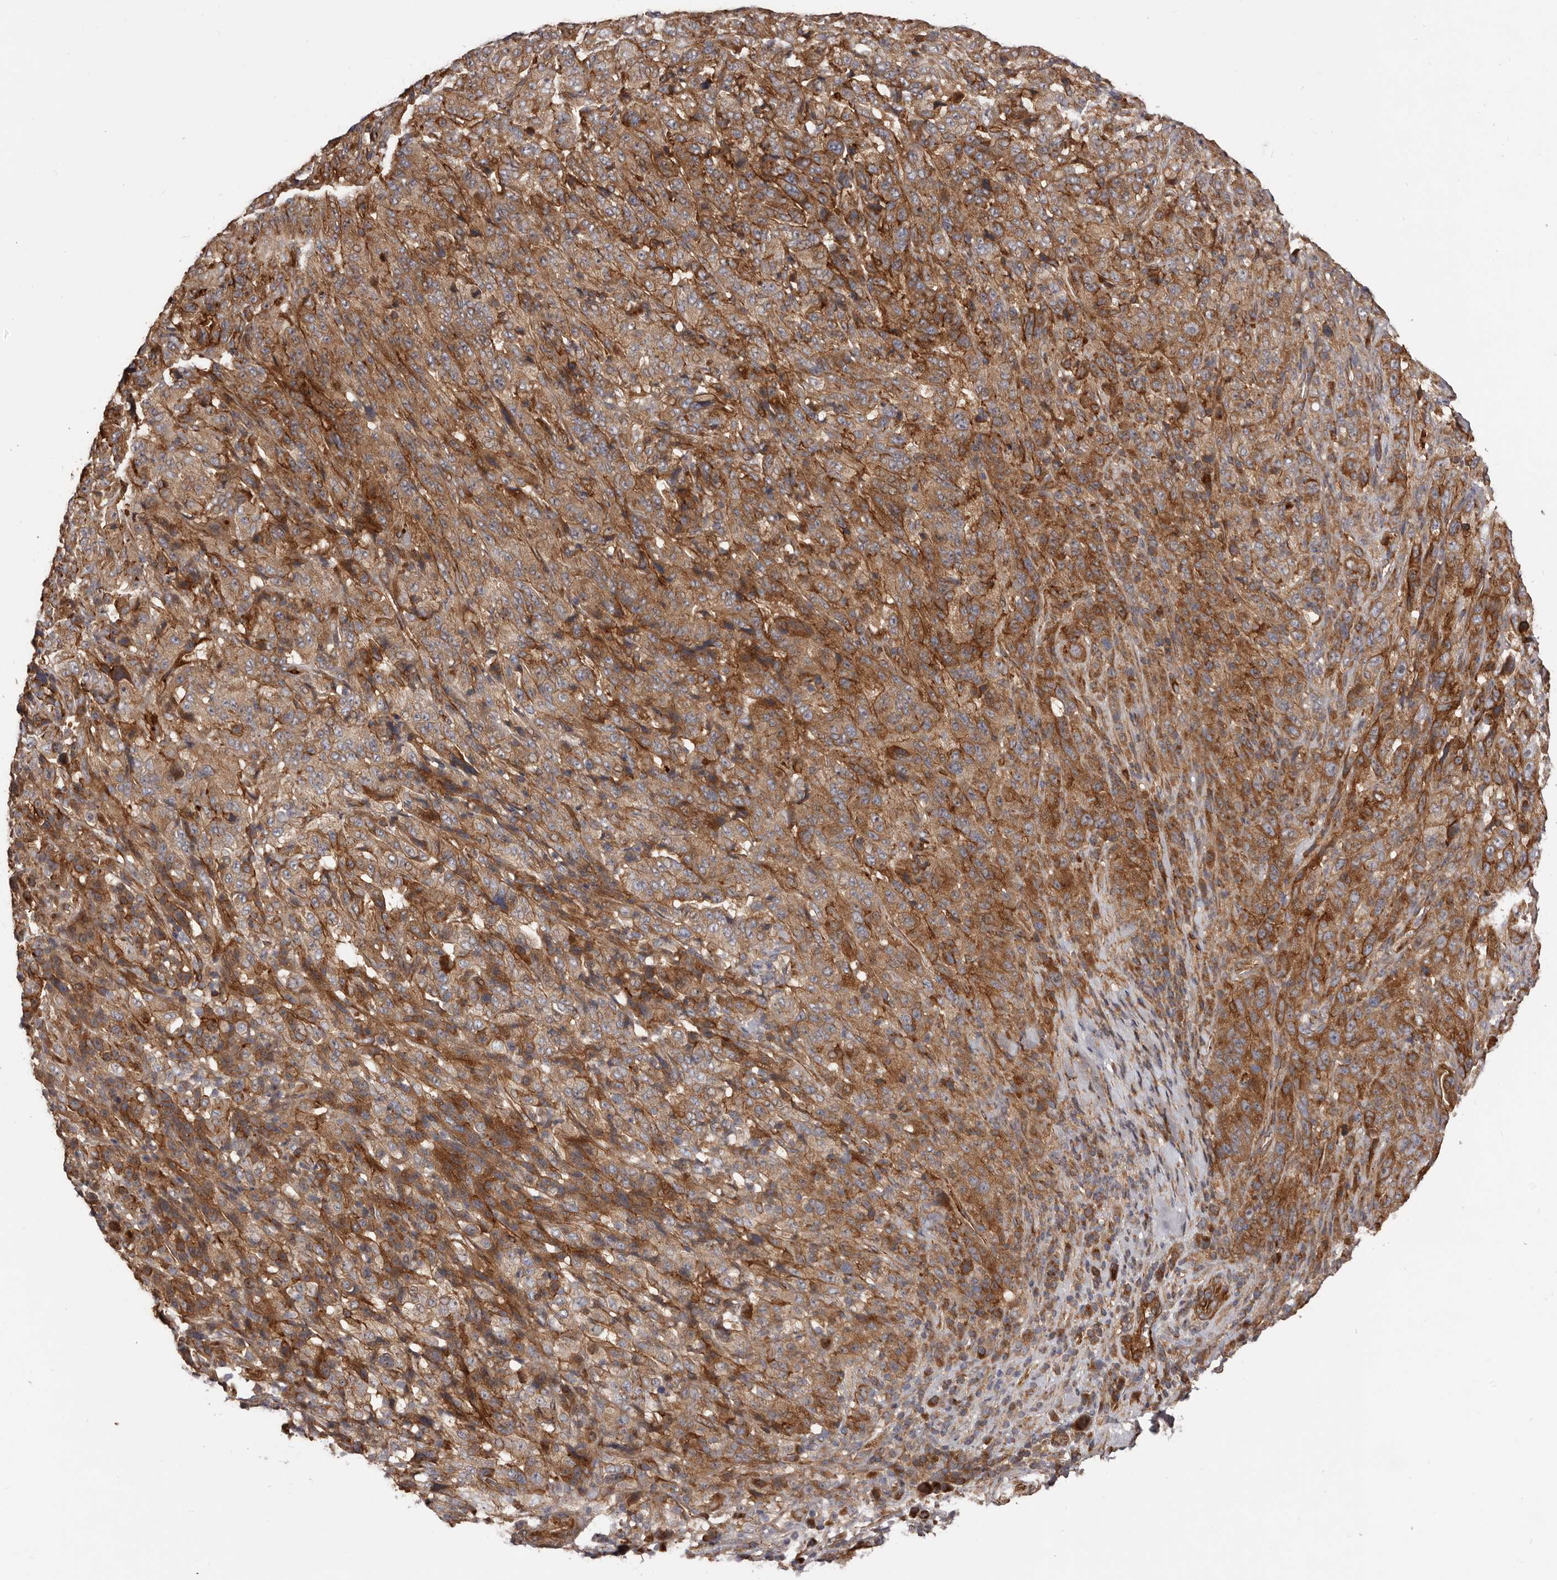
{"staining": {"intensity": "moderate", "quantity": ">75%", "location": "cytoplasmic/membranous"}, "tissue": "pancreatic cancer", "cell_type": "Tumor cells", "image_type": "cancer", "snomed": [{"axis": "morphology", "description": "Adenocarcinoma, NOS"}, {"axis": "topography", "description": "Pancreas"}], "caption": "Immunohistochemical staining of pancreatic adenocarcinoma reveals medium levels of moderate cytoplasmic/membranous protein expression in about >75% of tumor cells. (brown staining indicates protein expression, while blue staining denotes nuclei).", "gene": "GTPBP1", "patient": {"sex": "male", "age": 63}}